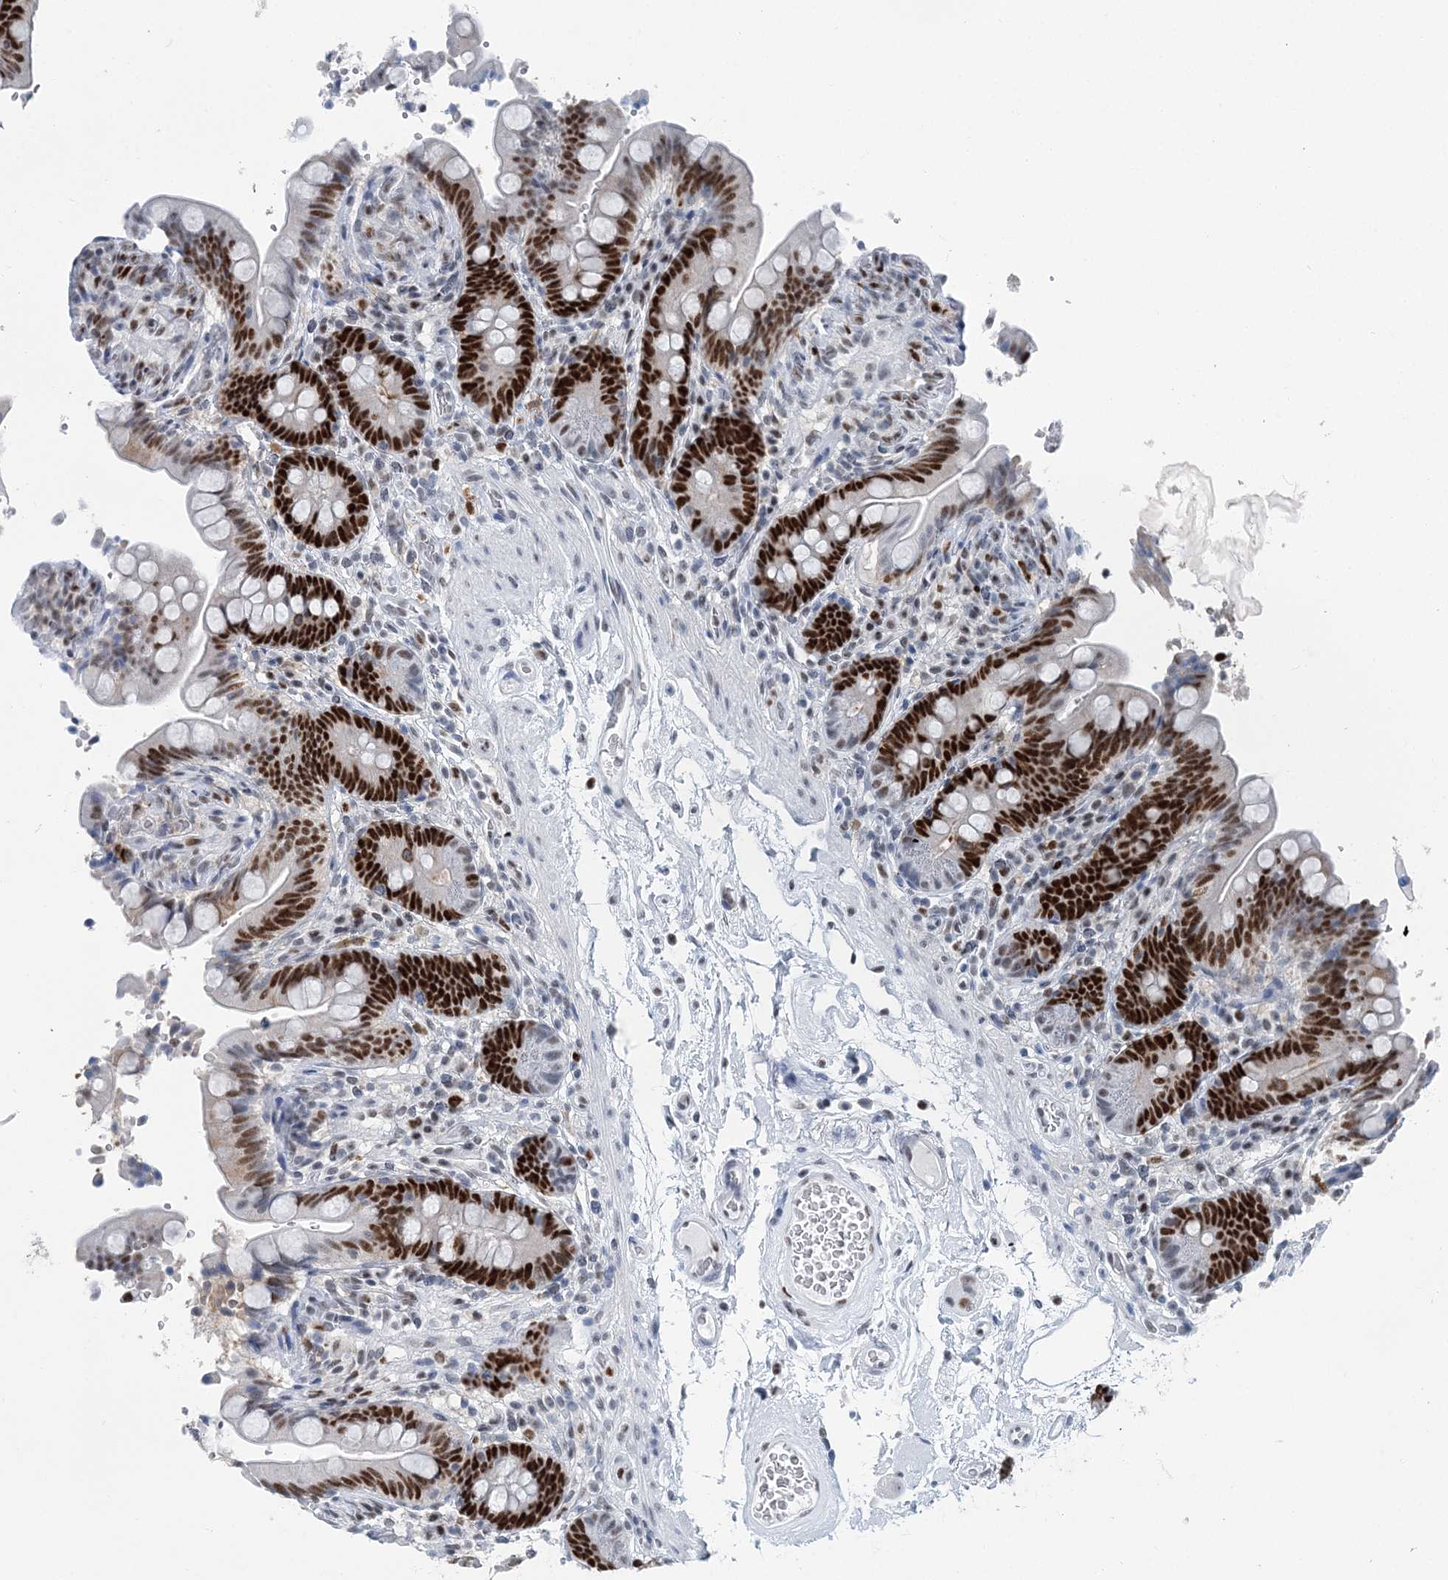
{"staining": {"intensity": "negative", "quantity": "none", "location": "none"}, "tissue": "colon", "cell_type": "Endothelial cells", "image_type": "normal", "snomed": [{"axis": "morphology", "description": "Normal tissue, NOS"}, {"axis": "topography", "description": "Smooth muscle"}, {"axis": "topography", "description": "Colon"}], "caption": "Human colon stained for a protein using immunohistochemistry displays no positivity in endothelial cells.", "gene": "HAT1", "patient": {"sex": "male", "age": 73}}